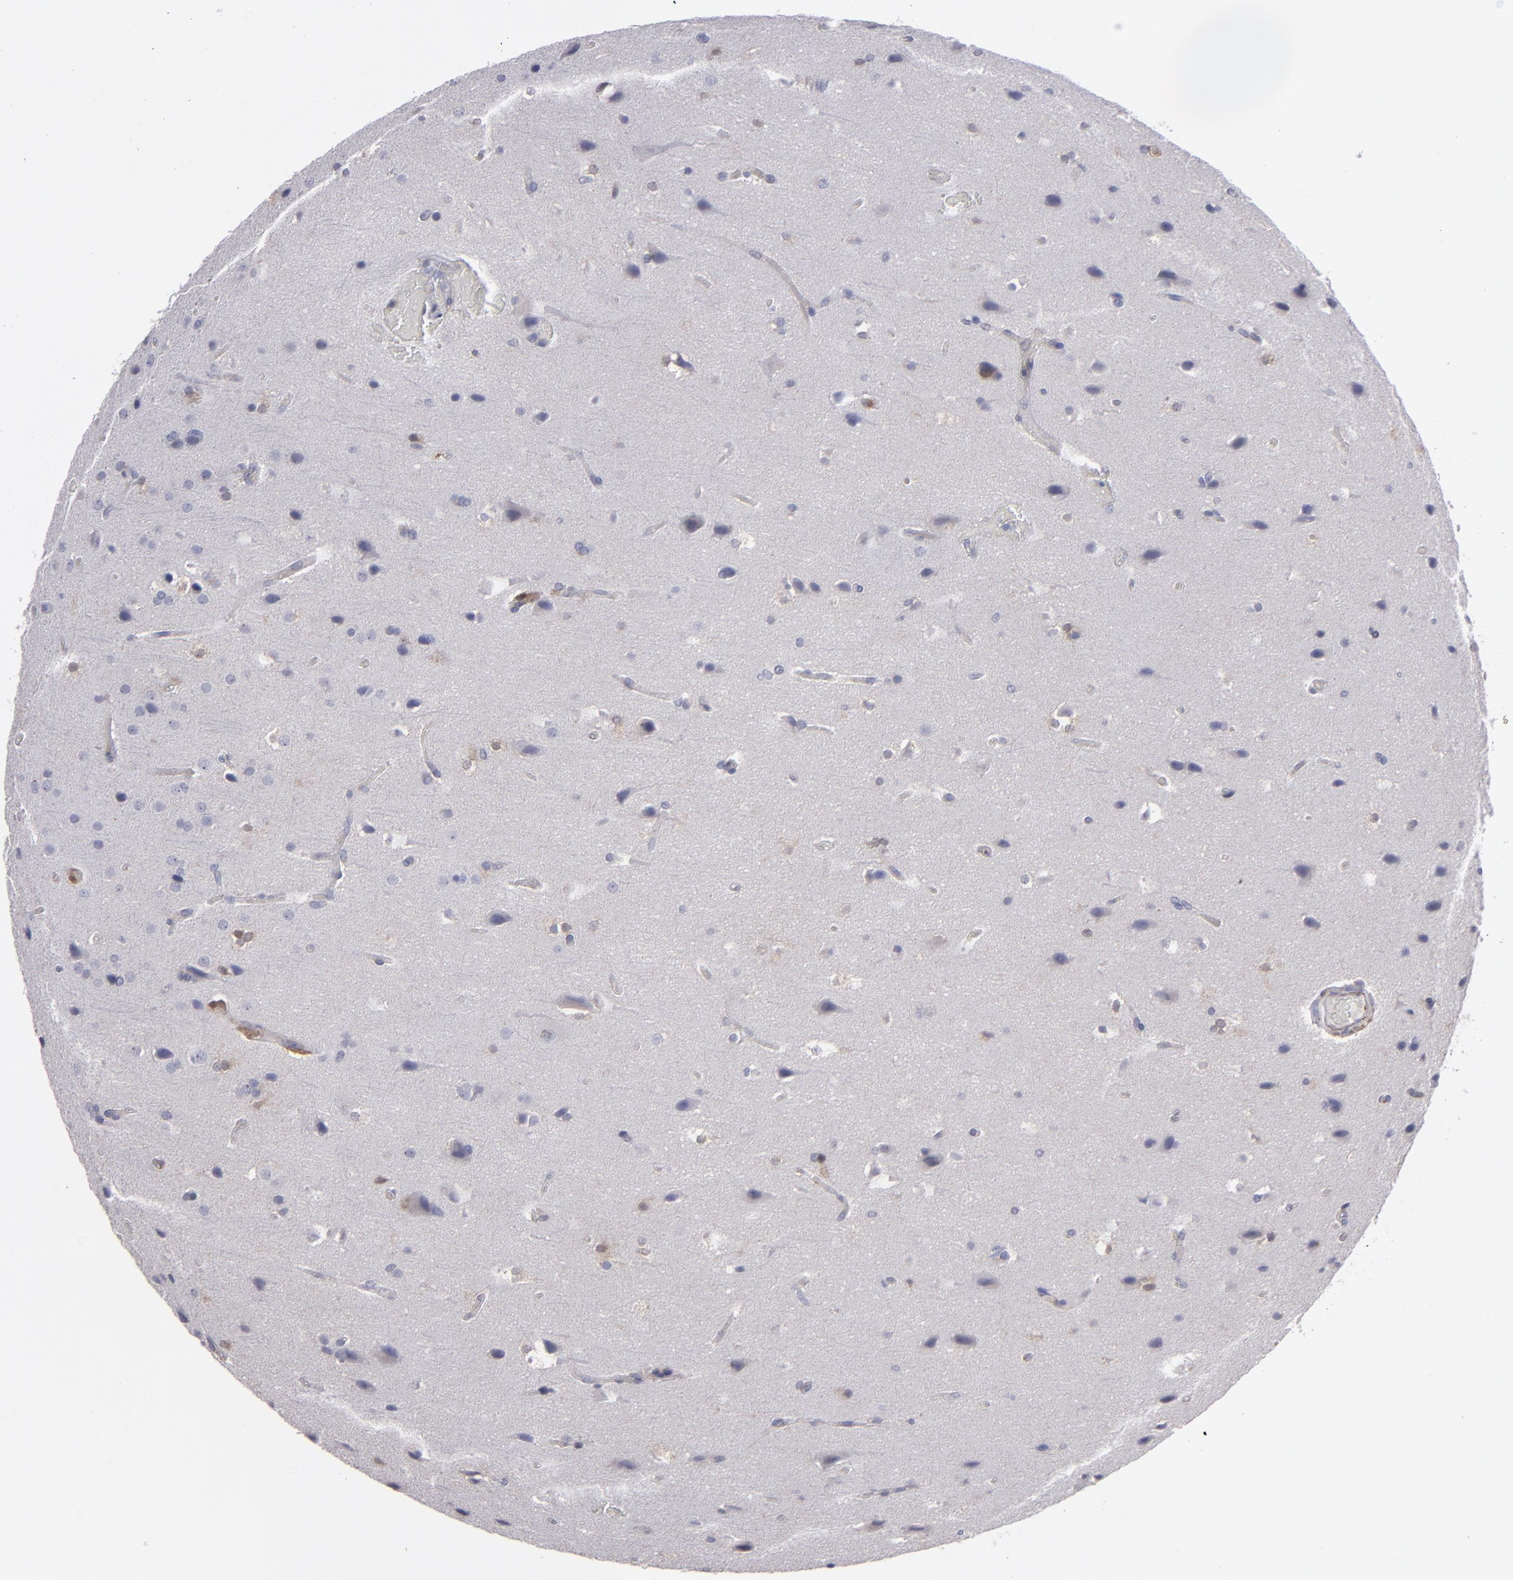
{"staining": {"intensity": "negative", "quantity": "none", "location": "none"}, "tissue": "glioma", "cell_type": "Tumor cells", "image_type": "cancer", "snomed": [{"axis": "morphology", "description": "Glioma, malignant, Low grade"}, {"axis": "topography", "description": "Cerebral cortex"}], "caption": "Tumor cells show no significant protein expression in malignant glioma (low-grade).", "gene": "SEMA3G", "patient": {"sex": "female", "age": 47}}